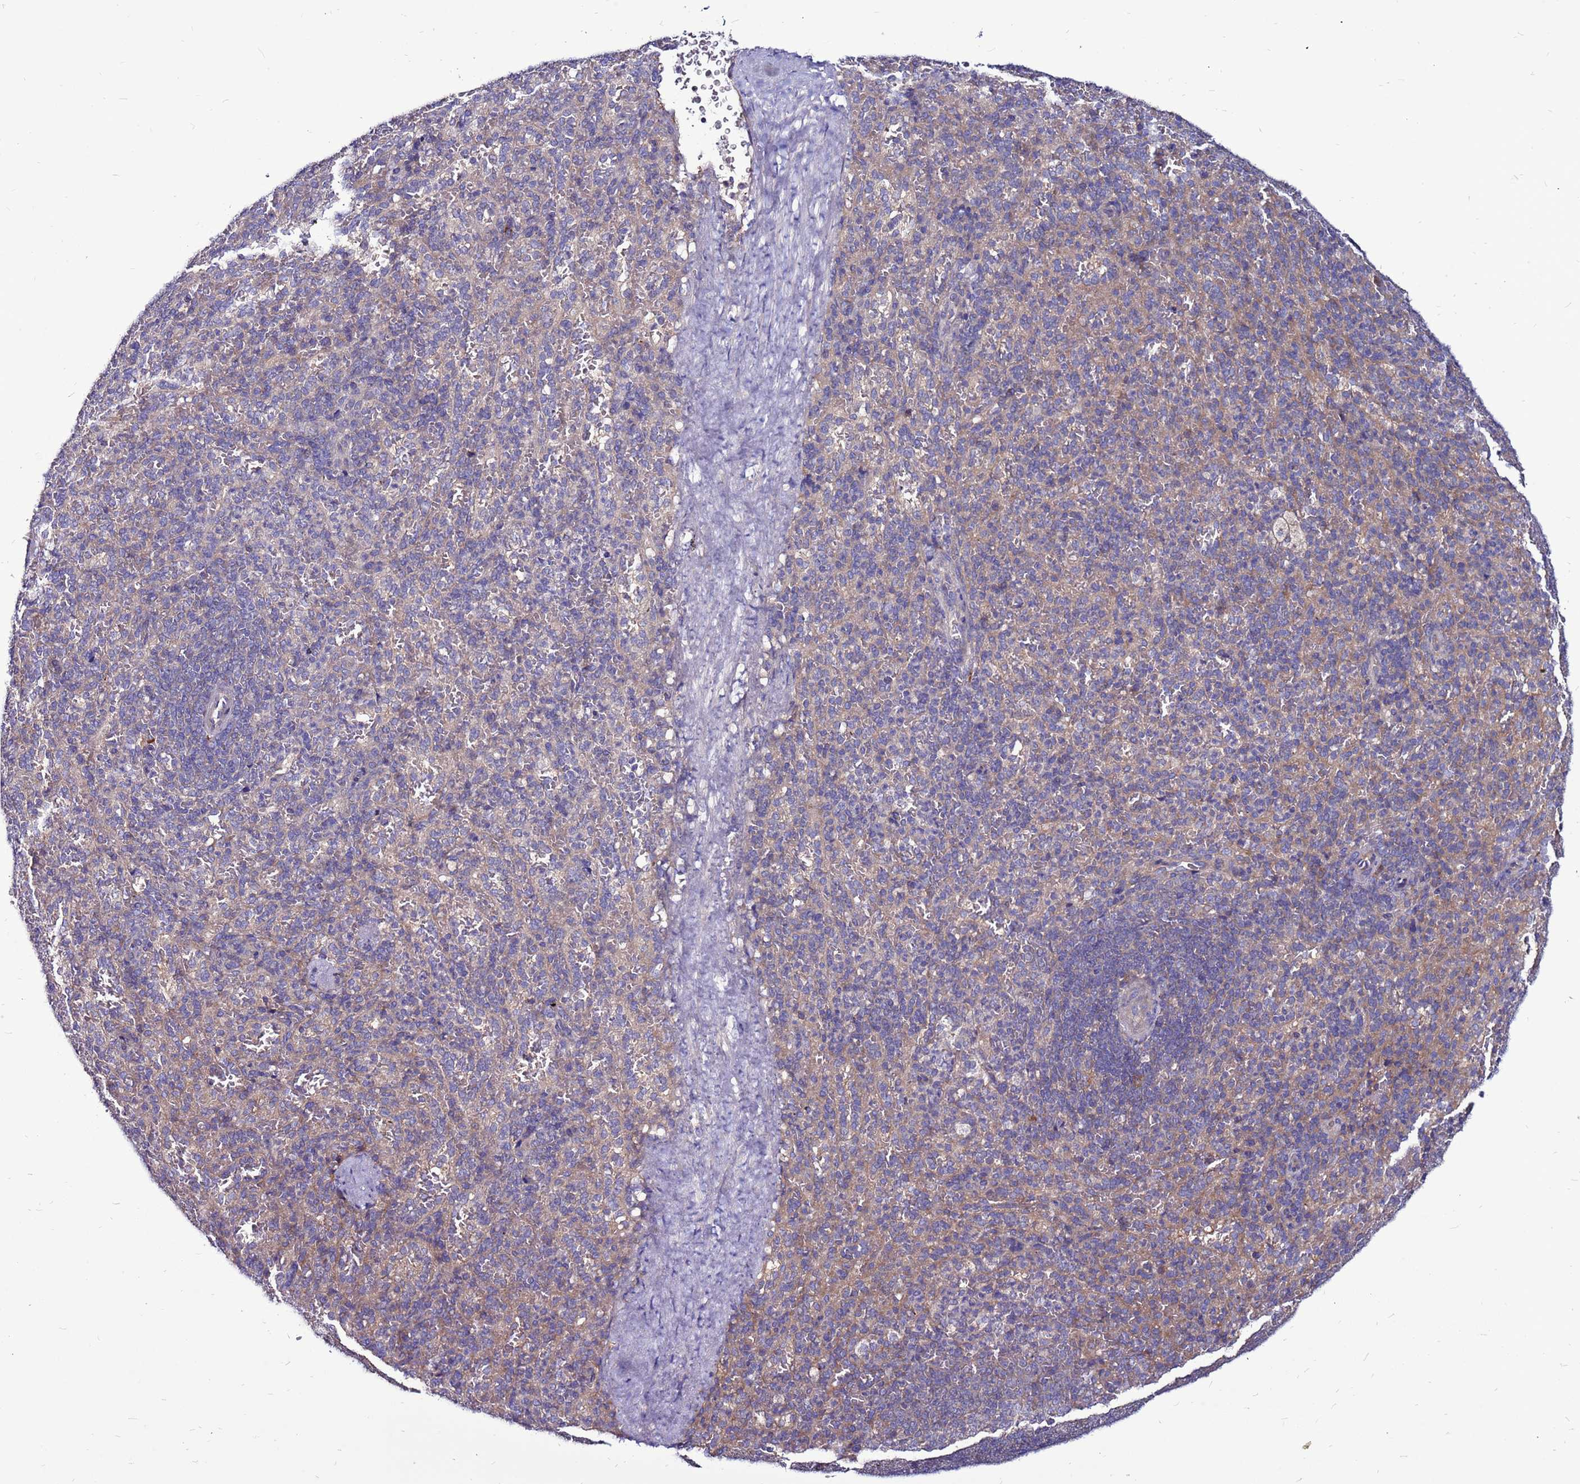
{"staining": {"intensity": "negative", "quantity": "none", "location": "none"}, "tissue": "spleen", "cell_type": "Cells in red pulp", "image_type": "normal", "snomed": [{"axis": "morphology", "description": "Normal tissue, NOS"}, {"axis": "topography", "description": "Spleen"}], "caption": "Immunohistochemistry (IHC) image of normal spleen: spleen stained with DAB shows no significant protein positivity in cells in red pulp. (DAB immunohistochemistry (IHC) visualized using brightfield microscopy, high magnification).", "gene": "GPN3", "patient": {"sex": "female", "age": 21}}